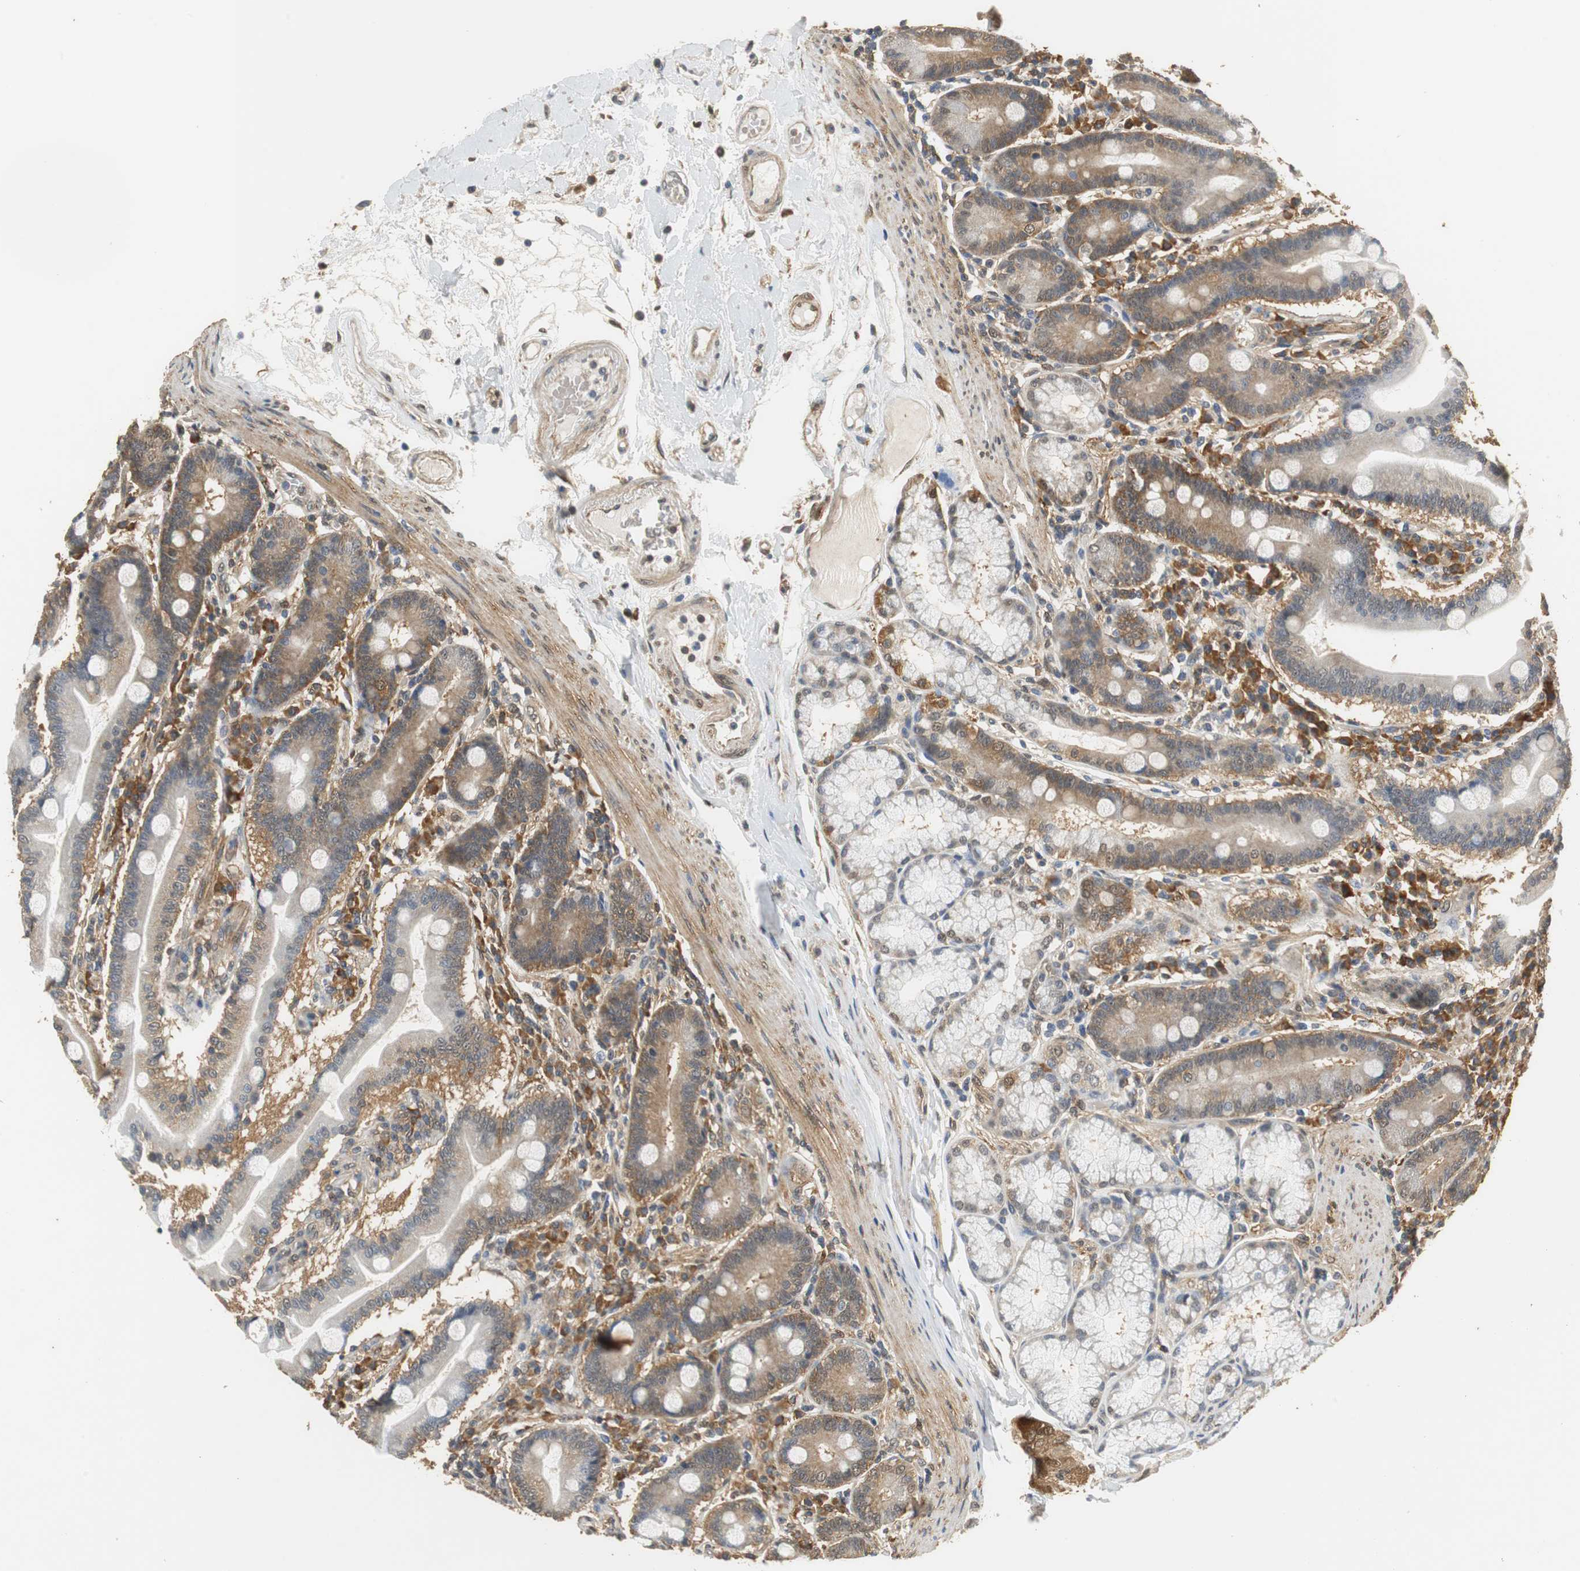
{"staining": {"intensity": "moderate", "quantity": ">75%", "location": "cytoplasmic/membranous"}, "tissue": "duodenum", "cell_type": "Glandular cells", "image_type": "normal", "snomed": [{"axis": "morphology", "description": "Normal tissue, NOS"}, {"axis": "topography", "description": "Duodenum"}], "caption": "Human duodenum stained with a brown dye demonstrates moderate cytoplasmic/membranous positive expression in about >75% of glandular cells.", "gene": "UBQLN2", "patient": {"sex": "female", "age": 64}}